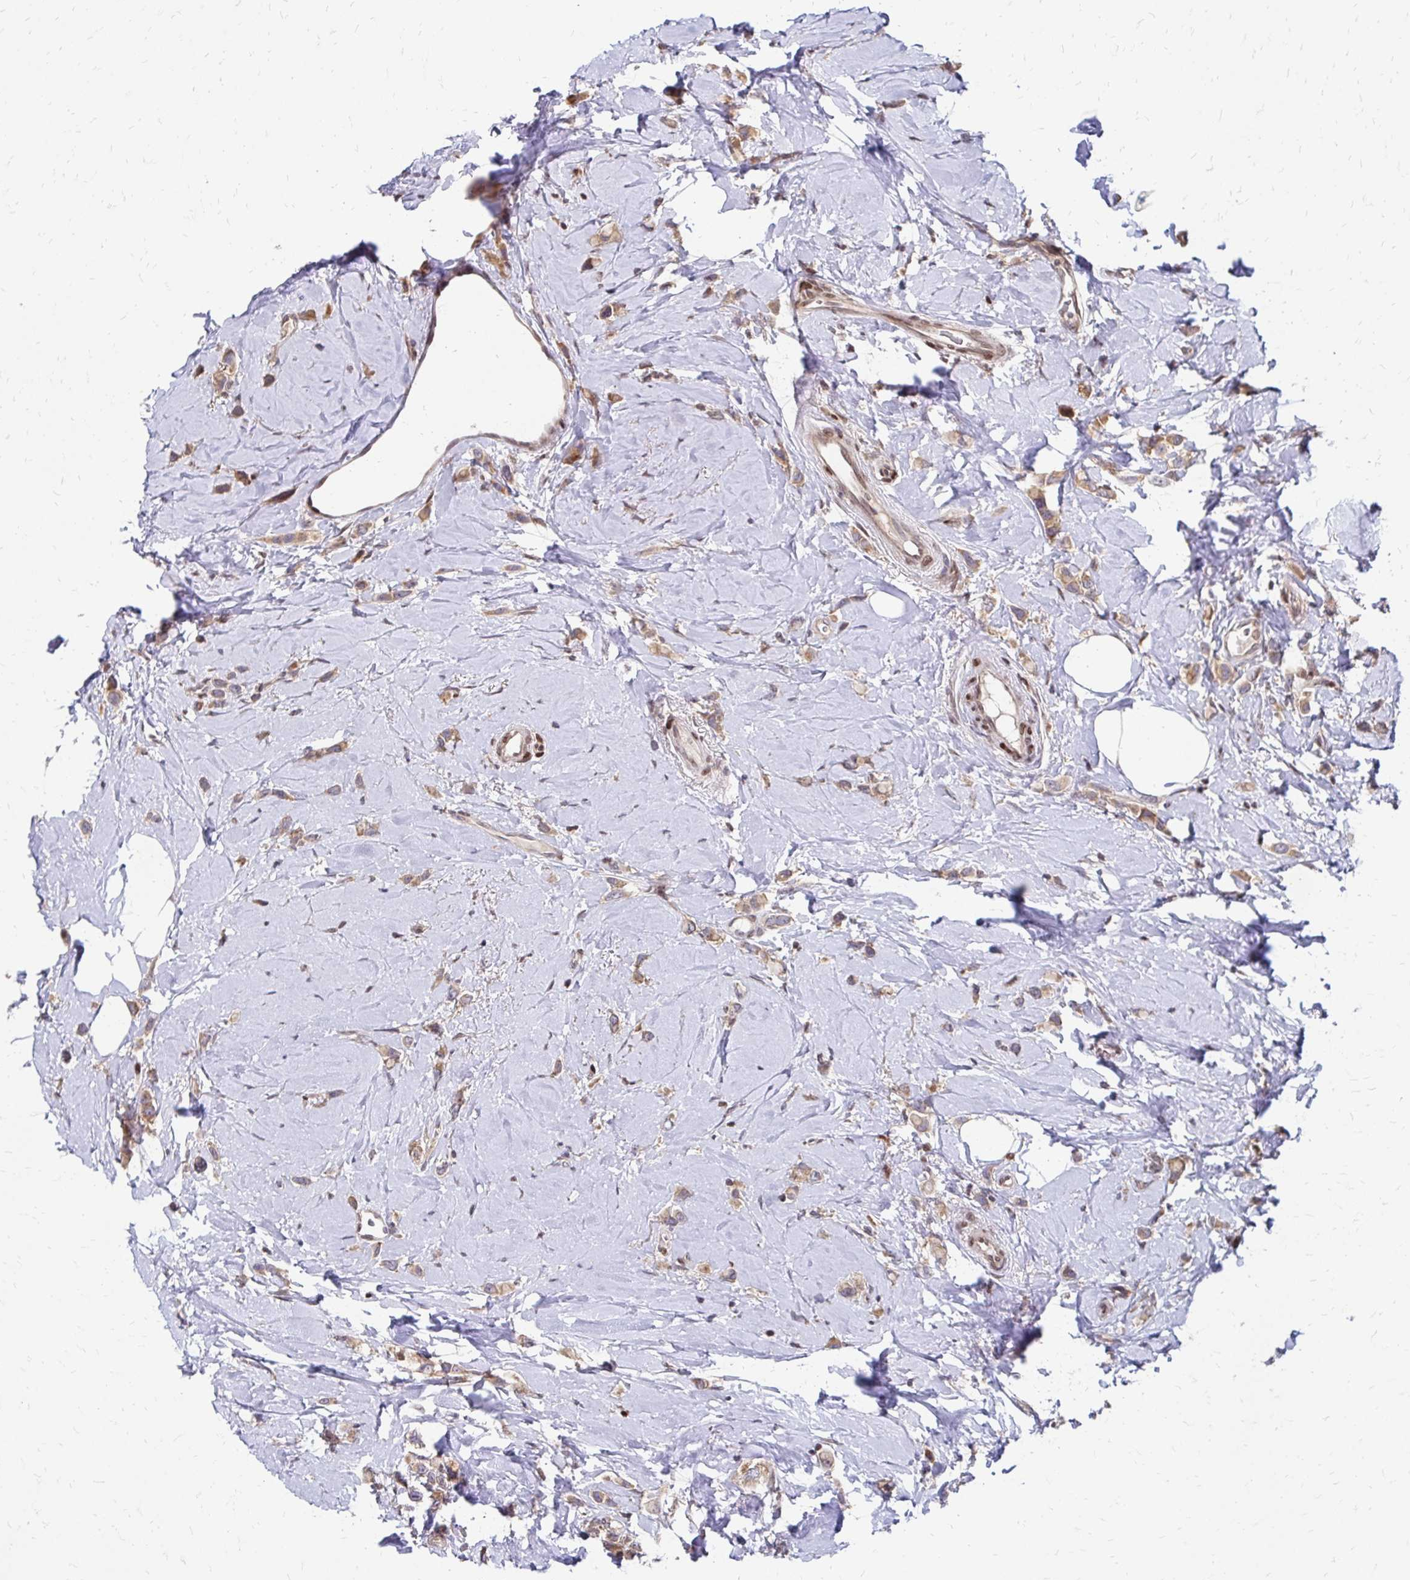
{"staining": {"intensity": "weak", "quantity": ">75%", "location": "cytoplasmic/membranous"}, "tissue": "breast cancer", "cell_type": "Tumor cells", "image_type": "cancer", "snomed": [{"axis": "morphology", "description": "Lobular carcinoma"}, {"axis": "topography", "description": "Breast"}], "caption": "Immunohistochemical staining of breast lobular carcinoma displays low levels of weak cytoplasmic/membranous protein staining in about >75% of tumor cells.", "gene": "CBX7", "patient": {"sex": "female", "age": 66}}